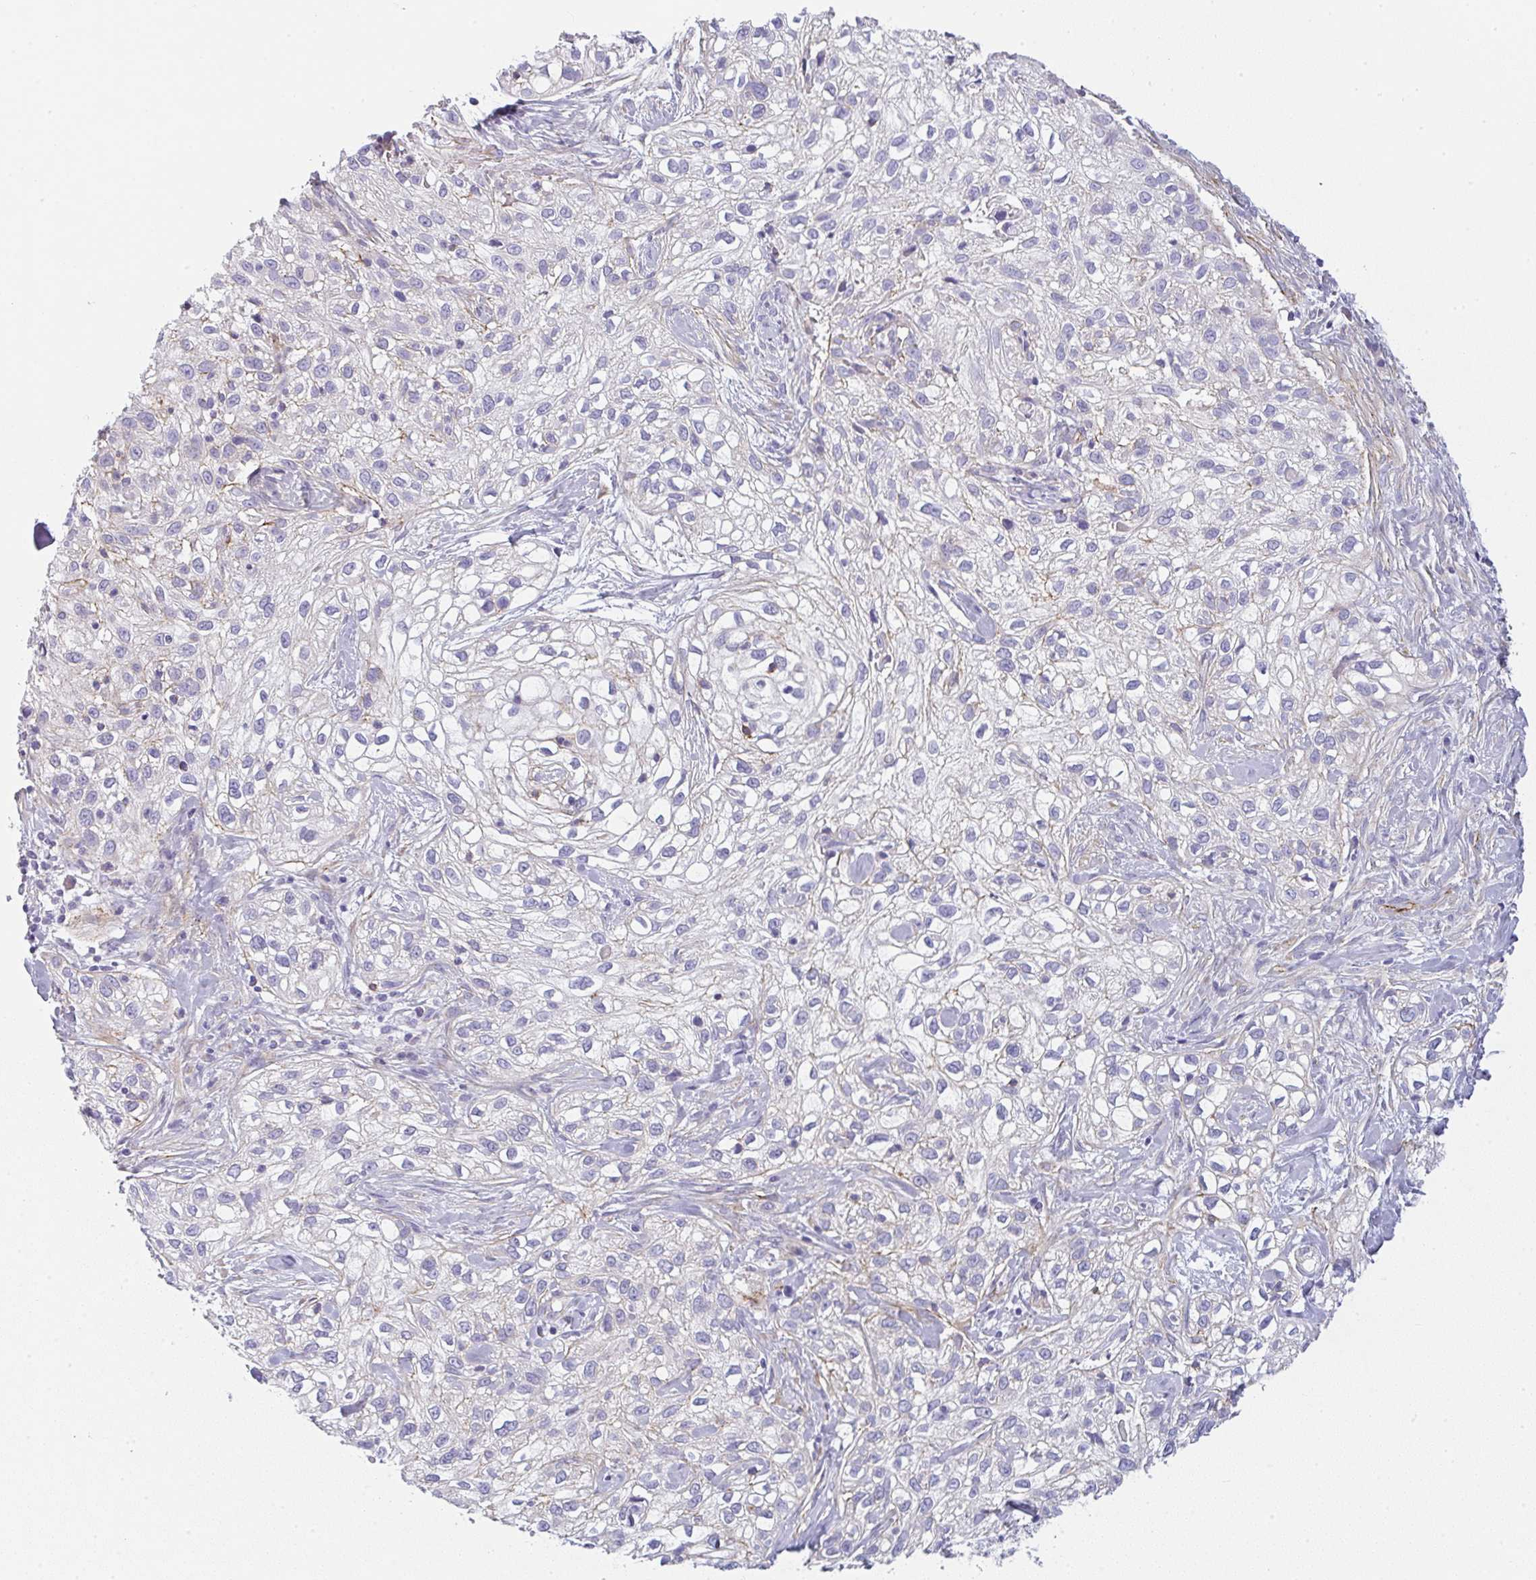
{"staining": {"intensity": "weak", "quantity": "<25%", "location": "cytoplasmic/membranous"}, "tissue": "skin cancer", "cell_type": "Tumor cells", "image_type": "cancer", "snomed": [{"axis": "morphology", "description": "Squamous cell carcinoma, NOS"}, {"axis": "topography", "description": "Skin"}], "caption": "IHC micrograph of human skin squamous cell carcinoma stained for a protein (brown), which demonstrates no staining in tumor cells.", "gene": "LPAR4", "patient": {"sex": "male", "age": 82}}